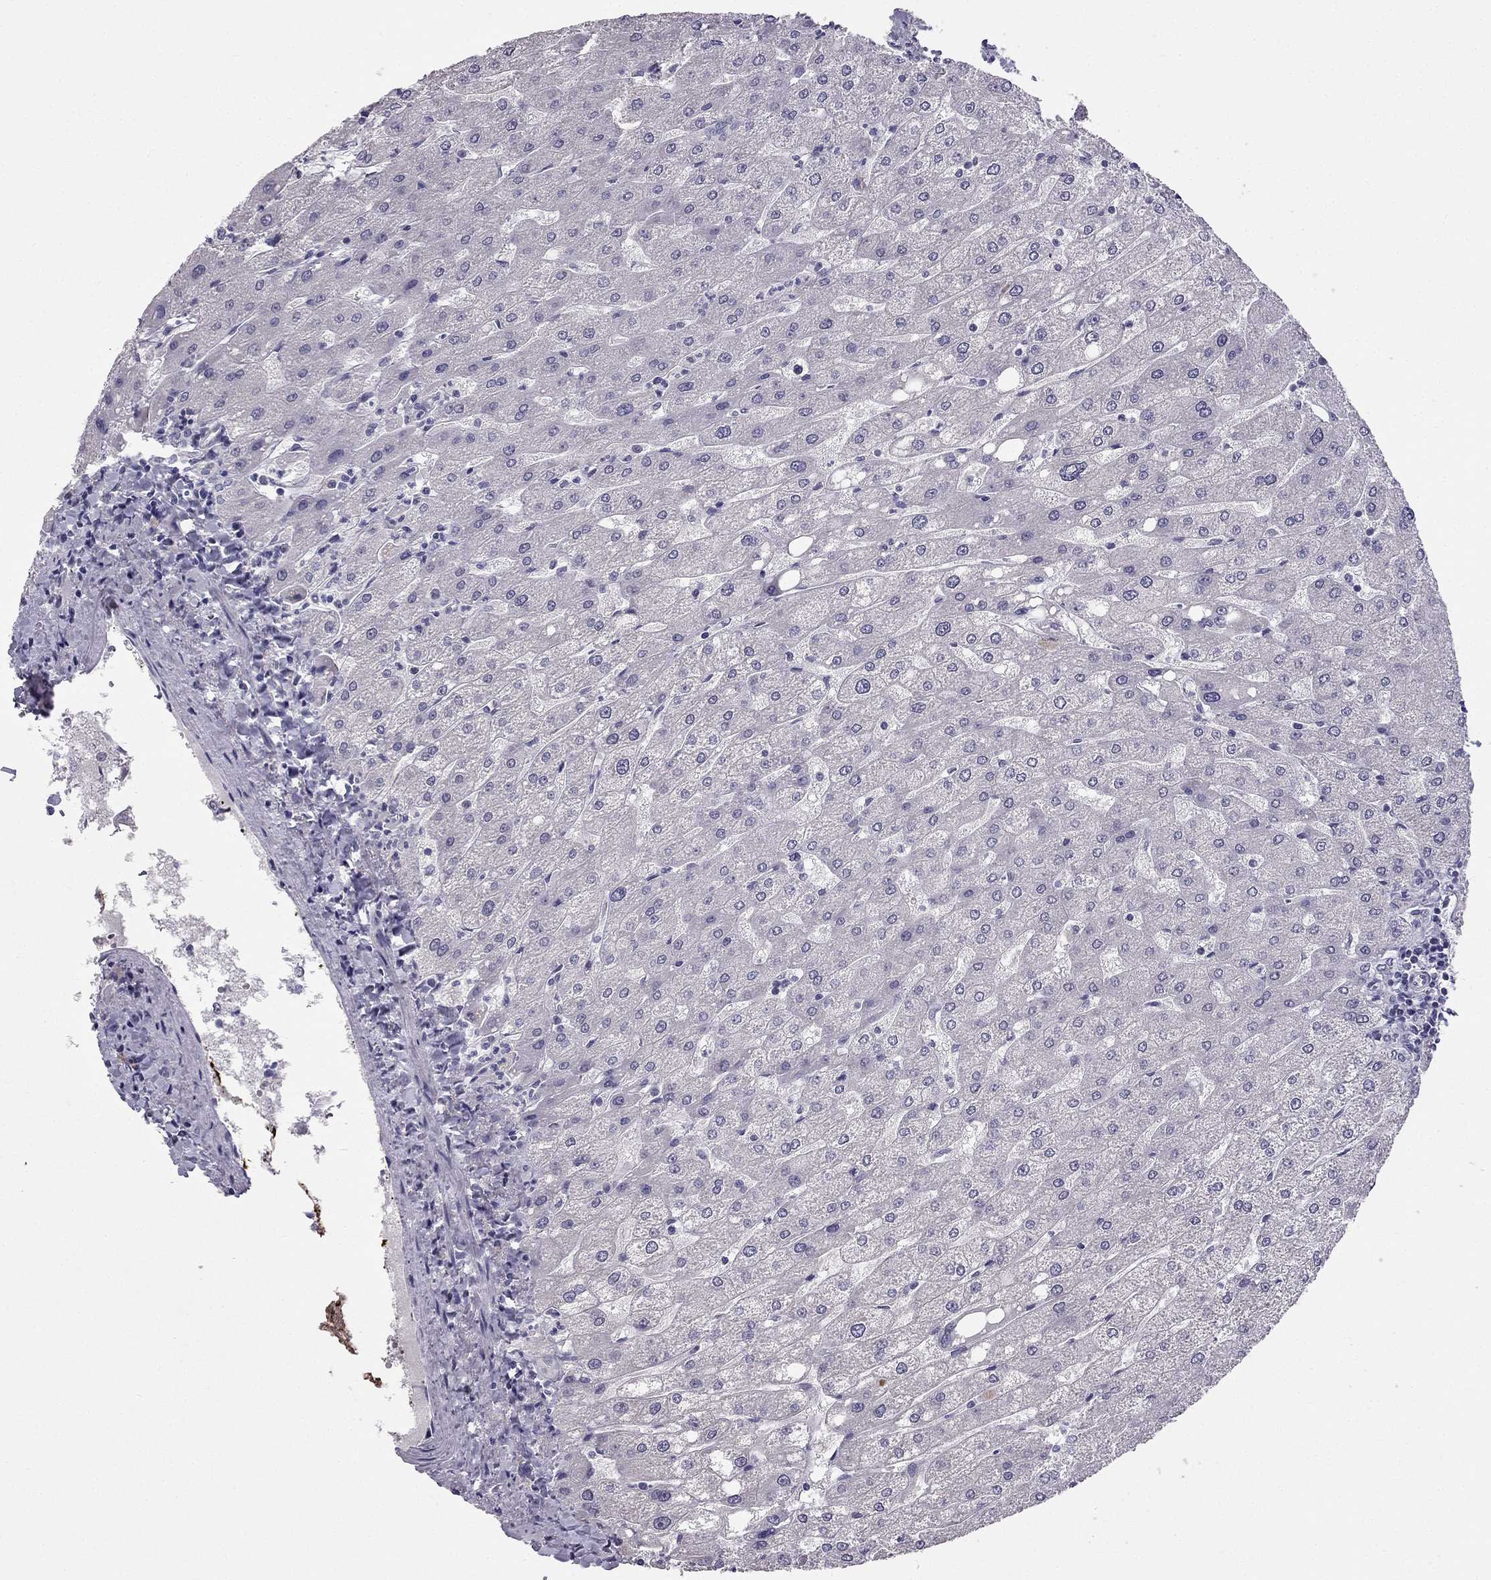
{"staining": {"intensity": "negative", "quantity": "none", "location": "none"}, "tissue": "liver", "cell_type": "Cholangiocytes", "image_type": "normal", "snomed": [{"axis": "morphology", "description": "Normal tissue, NOS"}, {"axis": "topography", "description": "Liver"}], "caption": "Immunohistochemistry (IHC) histopathology image of normal liver stained for a protein (brown), which reveals no staining in cholangiocytes.", "gene": "HSFX1", "patient": {"sex": "male", "age": 67}}